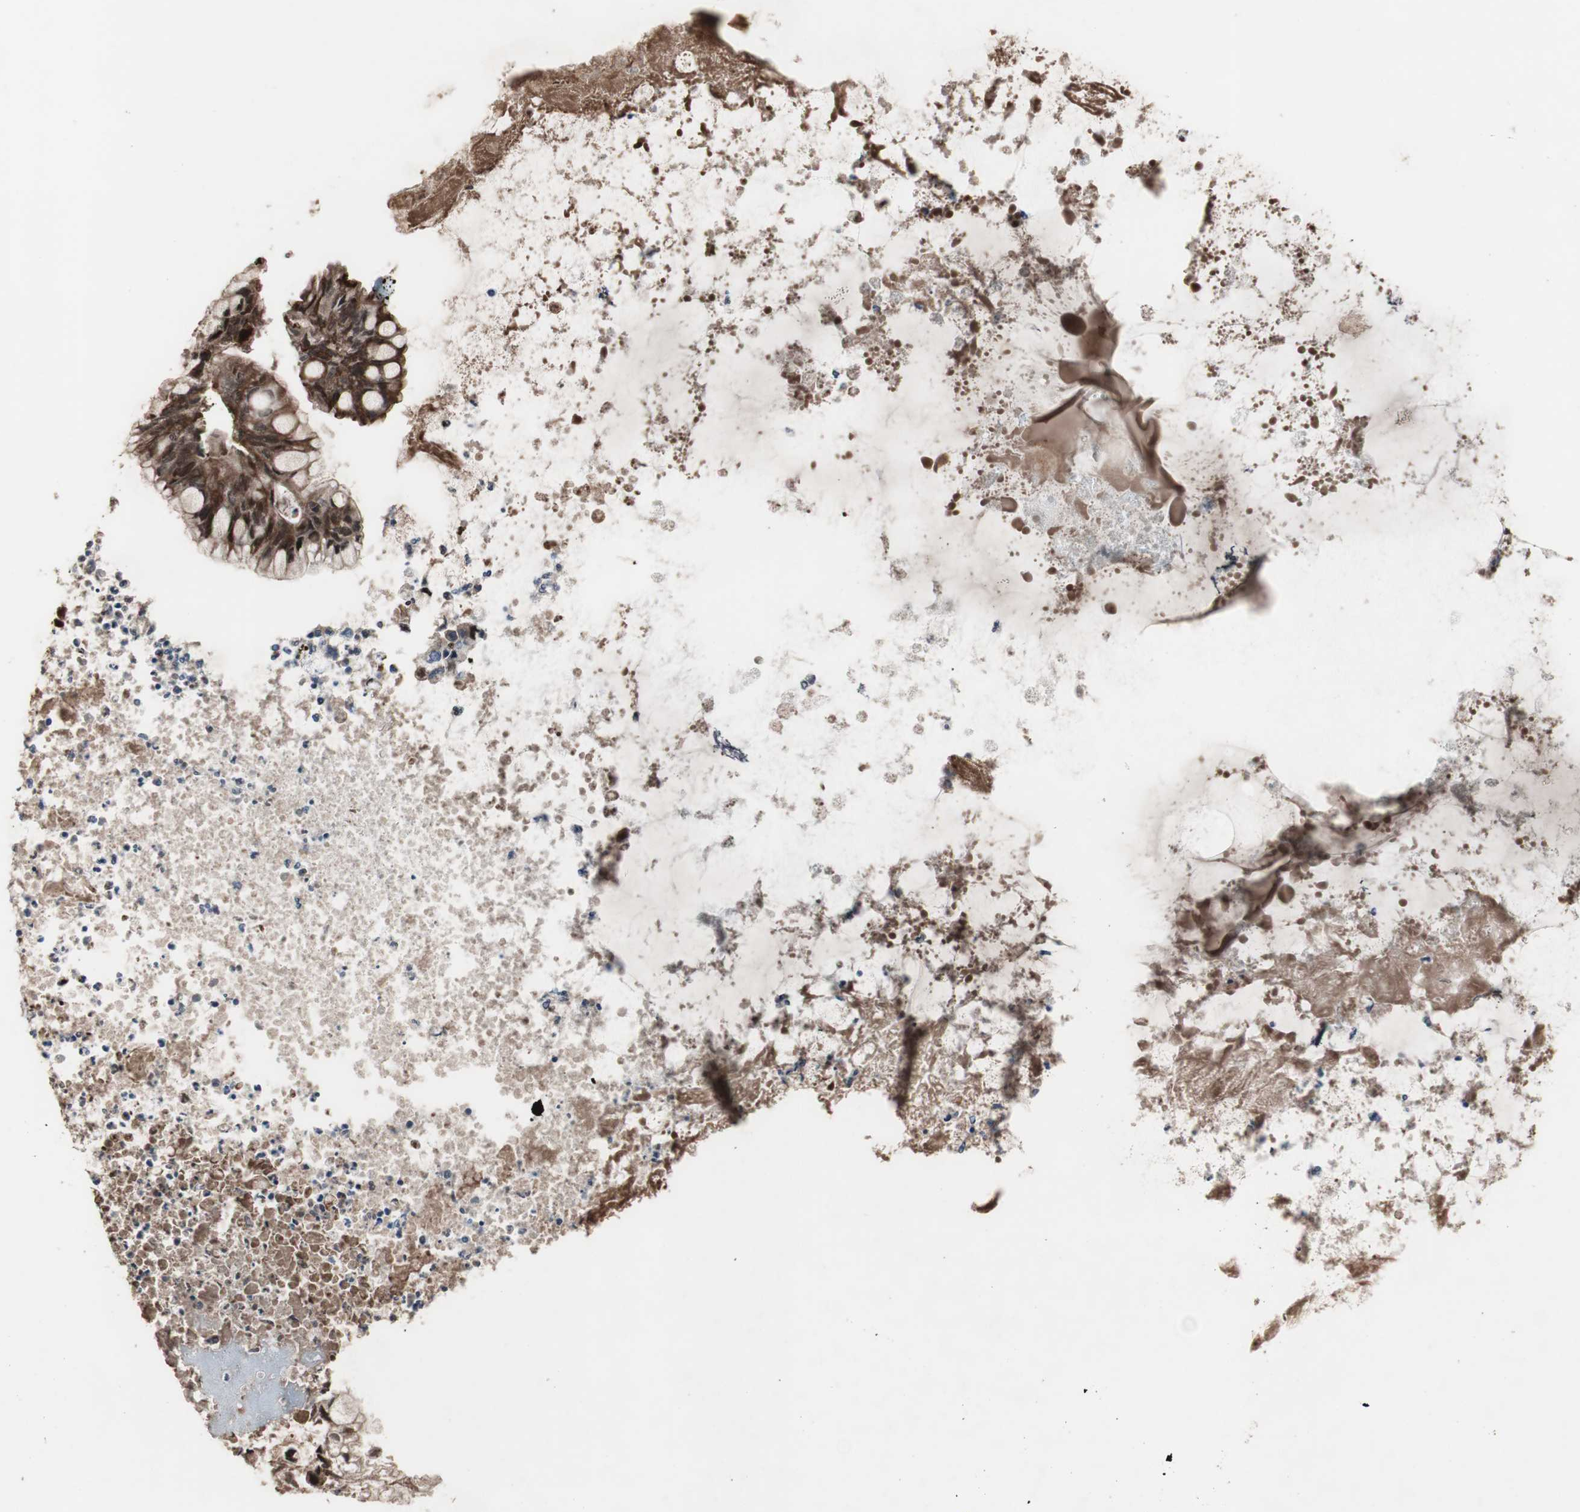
{"staining": {"intensity": "moderate", "quantity": ">75%", "location": "cytoplasmic/membranous,nuclear"}, "tissue": "ovarian cancer", "cell_type": "Tumor cells", "image_type": "cancer", "snomed": [{"axis": "morphology", "description": "Cystadenocarcinoma, mucinous, NOS"}, {"axis": "topography", "description": "Ovary"}], "caption": "The immunohistochemical stain highlights moderate cytoplasmic/membranous and nuclear positivity in tumor cells of ovarian cancer (mucinous cystadenocarcinoma) tissue.", "gene": "KANSL1", "patient": {"sex": "female", "age": 80}}